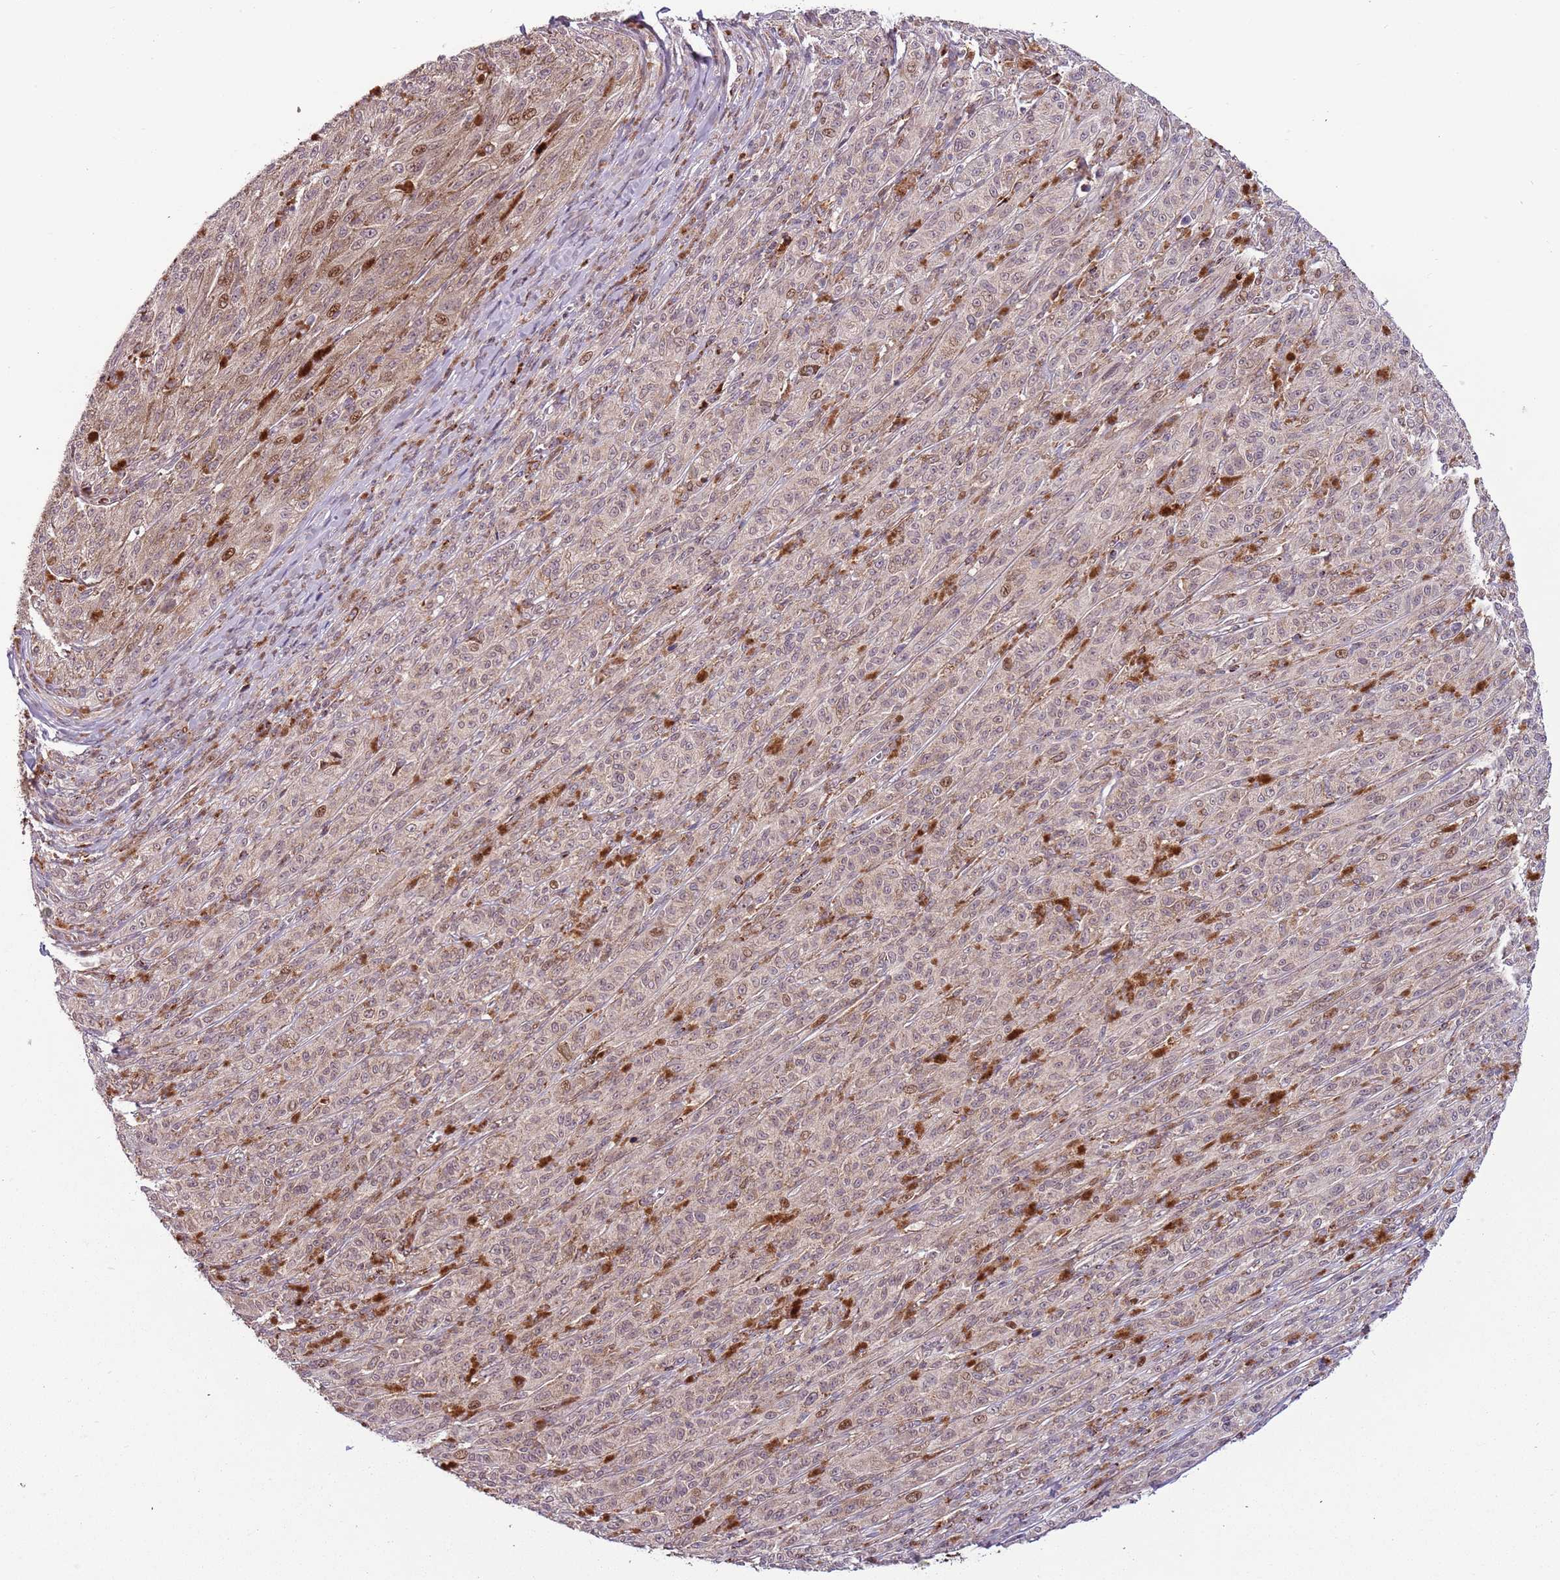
{"staining": {"intensity": "moderate", "quantity": "<25%", "location": "nuclear"}, "tissue": "melanoma", "cell_type": "Tumor cells", "image_type": "cancer", "snomed": [{"axis": "morphology", "description": "Malignant melanoma, NOS"}, {"axis": "topography", "description": "Skin"}], "caption": "IHC of melanoma demonstrates low levels of moderate nuclear staining in about <25% of tumor cells.", "gene": "ULK3", "patient": {"sex": "female", "age": 52}}